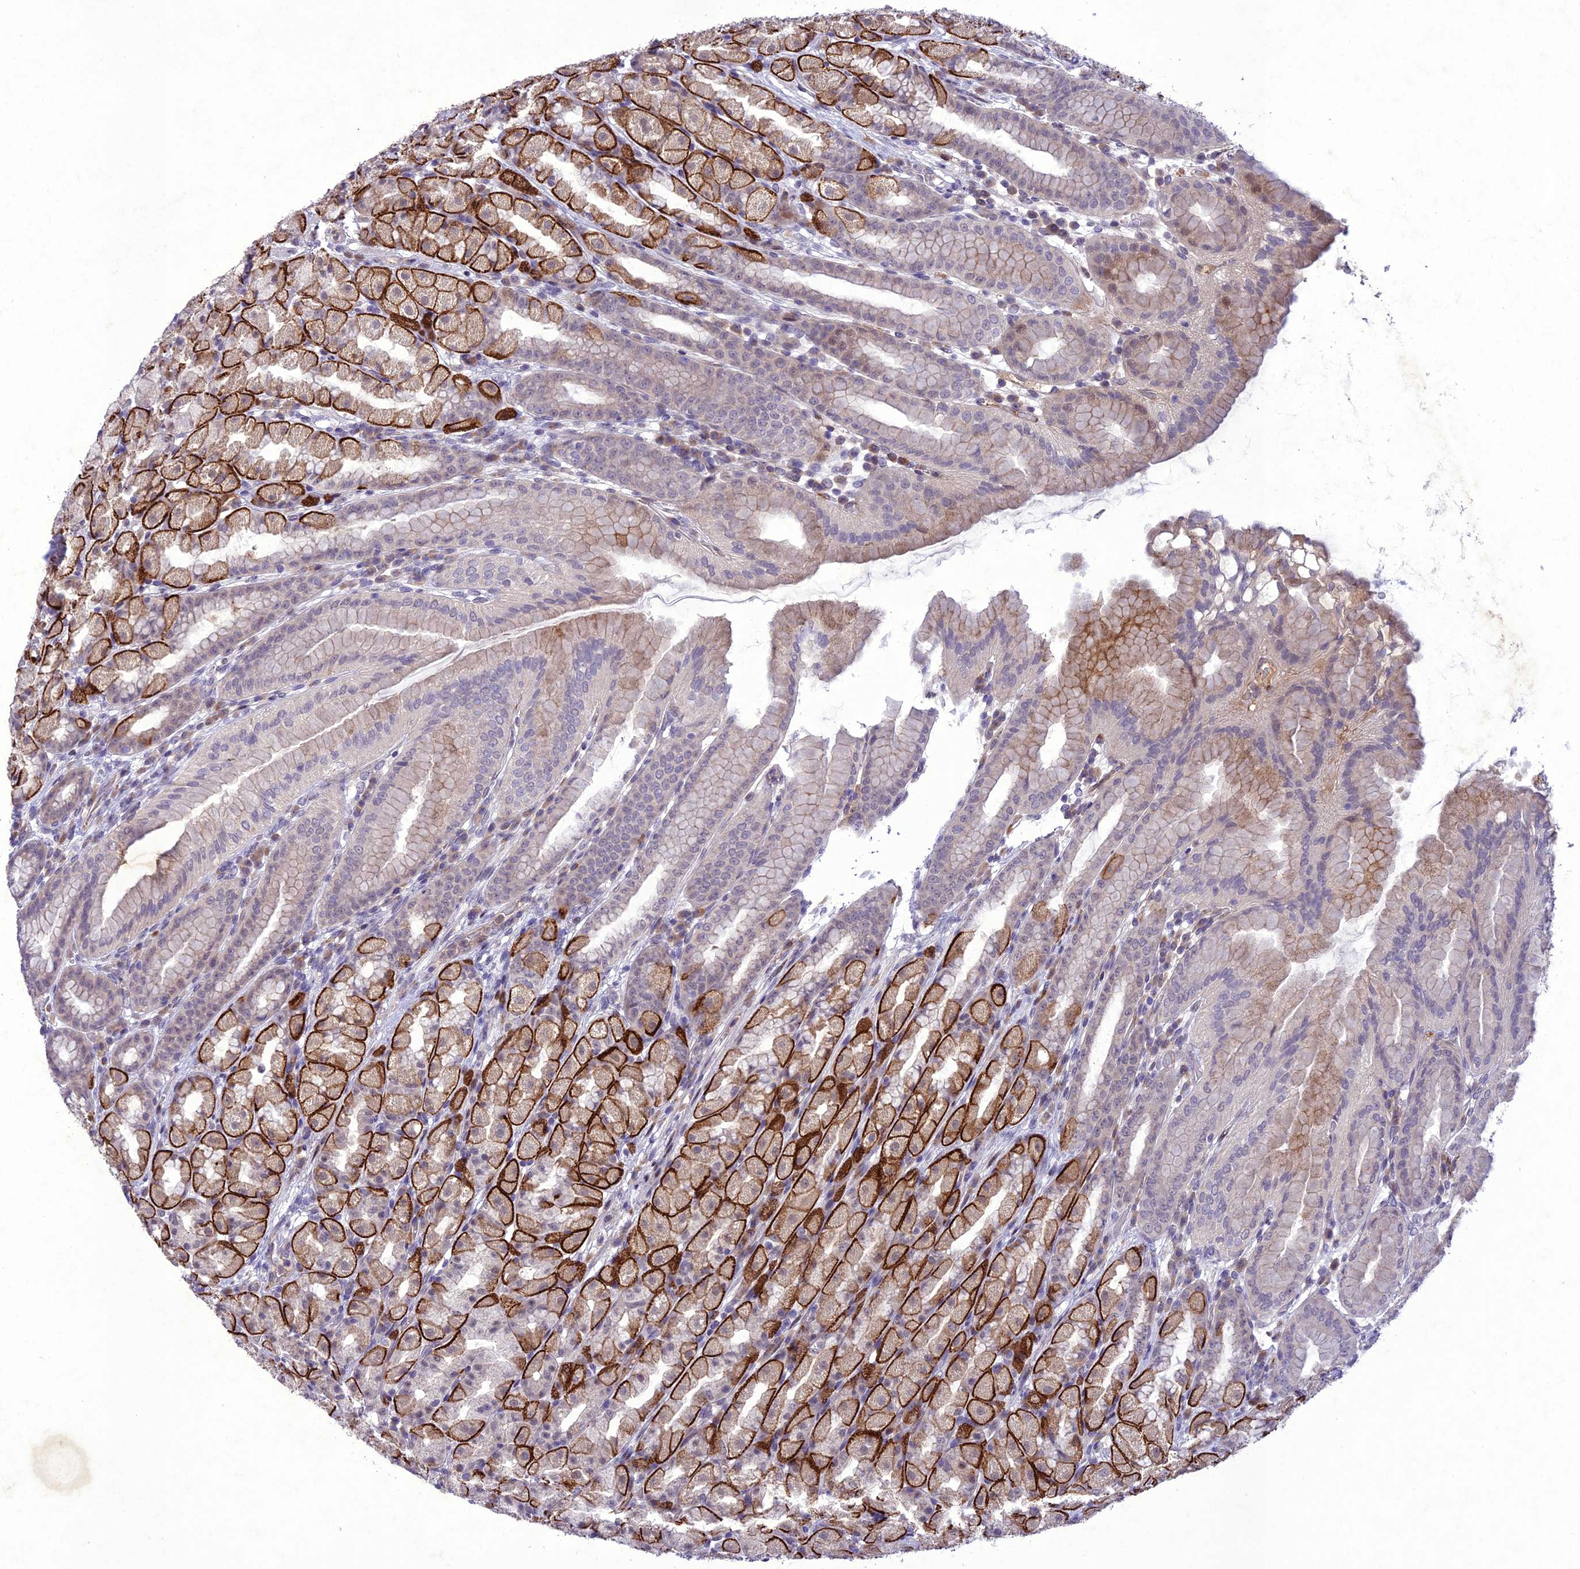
{"staining": {"intensity": "strong", "quantity": "25%-75%", "location": "cytoplasmic/membranous"}, "tissue": "stomach", "cell_type": "Glandular cells", "image_type": "normal", "snomed": [{"axis": "morphology", "description": "Normal tissue, NOS"}, {"axis": "topography", "description": "Stomach, upper"}], "caption": "Immunohistochemistry (IHC) micrograph of benign human stomach stained for a protein (brown), which exhibits high levels of strong cytoplasmic/membranous staining in approximately 25%-75% of glandular cells.", "gene": "ANKRD52", "patient": {"sex": "male", "age": 68}}